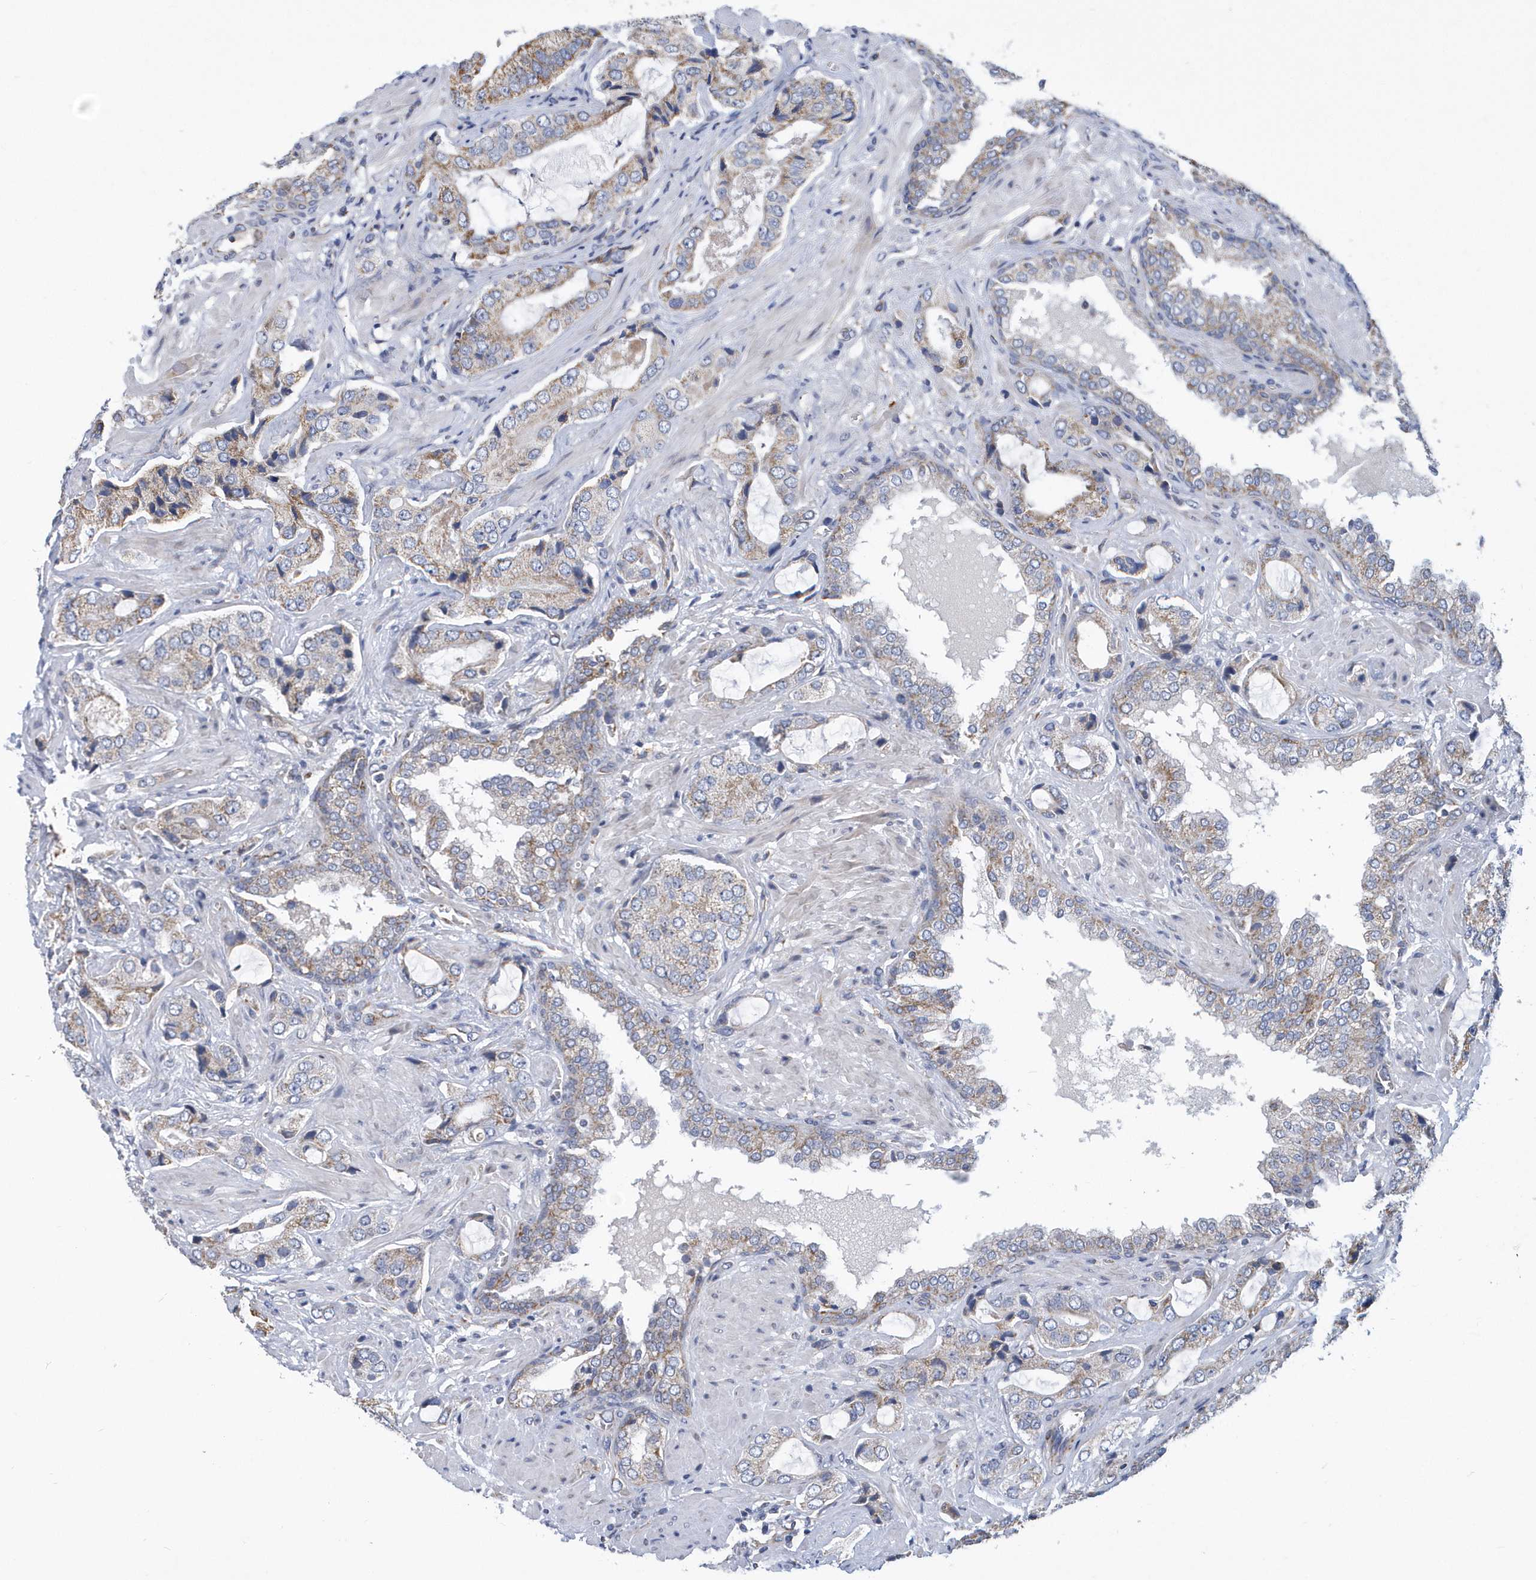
{"staining": {"intensity": "moderate", "quantity": "25%-75%", "location": "cytoplasmic/membranous"}, "tissue": "prostate cancer", "cell_type": "Tumor cells", "image_type": "cancer", "snomed": [{"axis": "morphology", "description": "Normal tissue, NOS"}, {"axis": "morphology", "description": "Adenocarcinoma, High grade"}, {"axis": "topography", "description": "Prostate"}, {"axis": "topography", "description": "Peripheral nerve tissue"}], "caption": "High-grade adenocarcinoma (prostate) was stained to show a protein in brown. There is medium levels of moderate cytoplasmic/membranous staining in about 25%-75% of tumor cells. (DAB = brown stain, brightfield microscopy at high magnification).", "gene": "VWA5B2", "patient": {"sex": "male", "age": 59}}